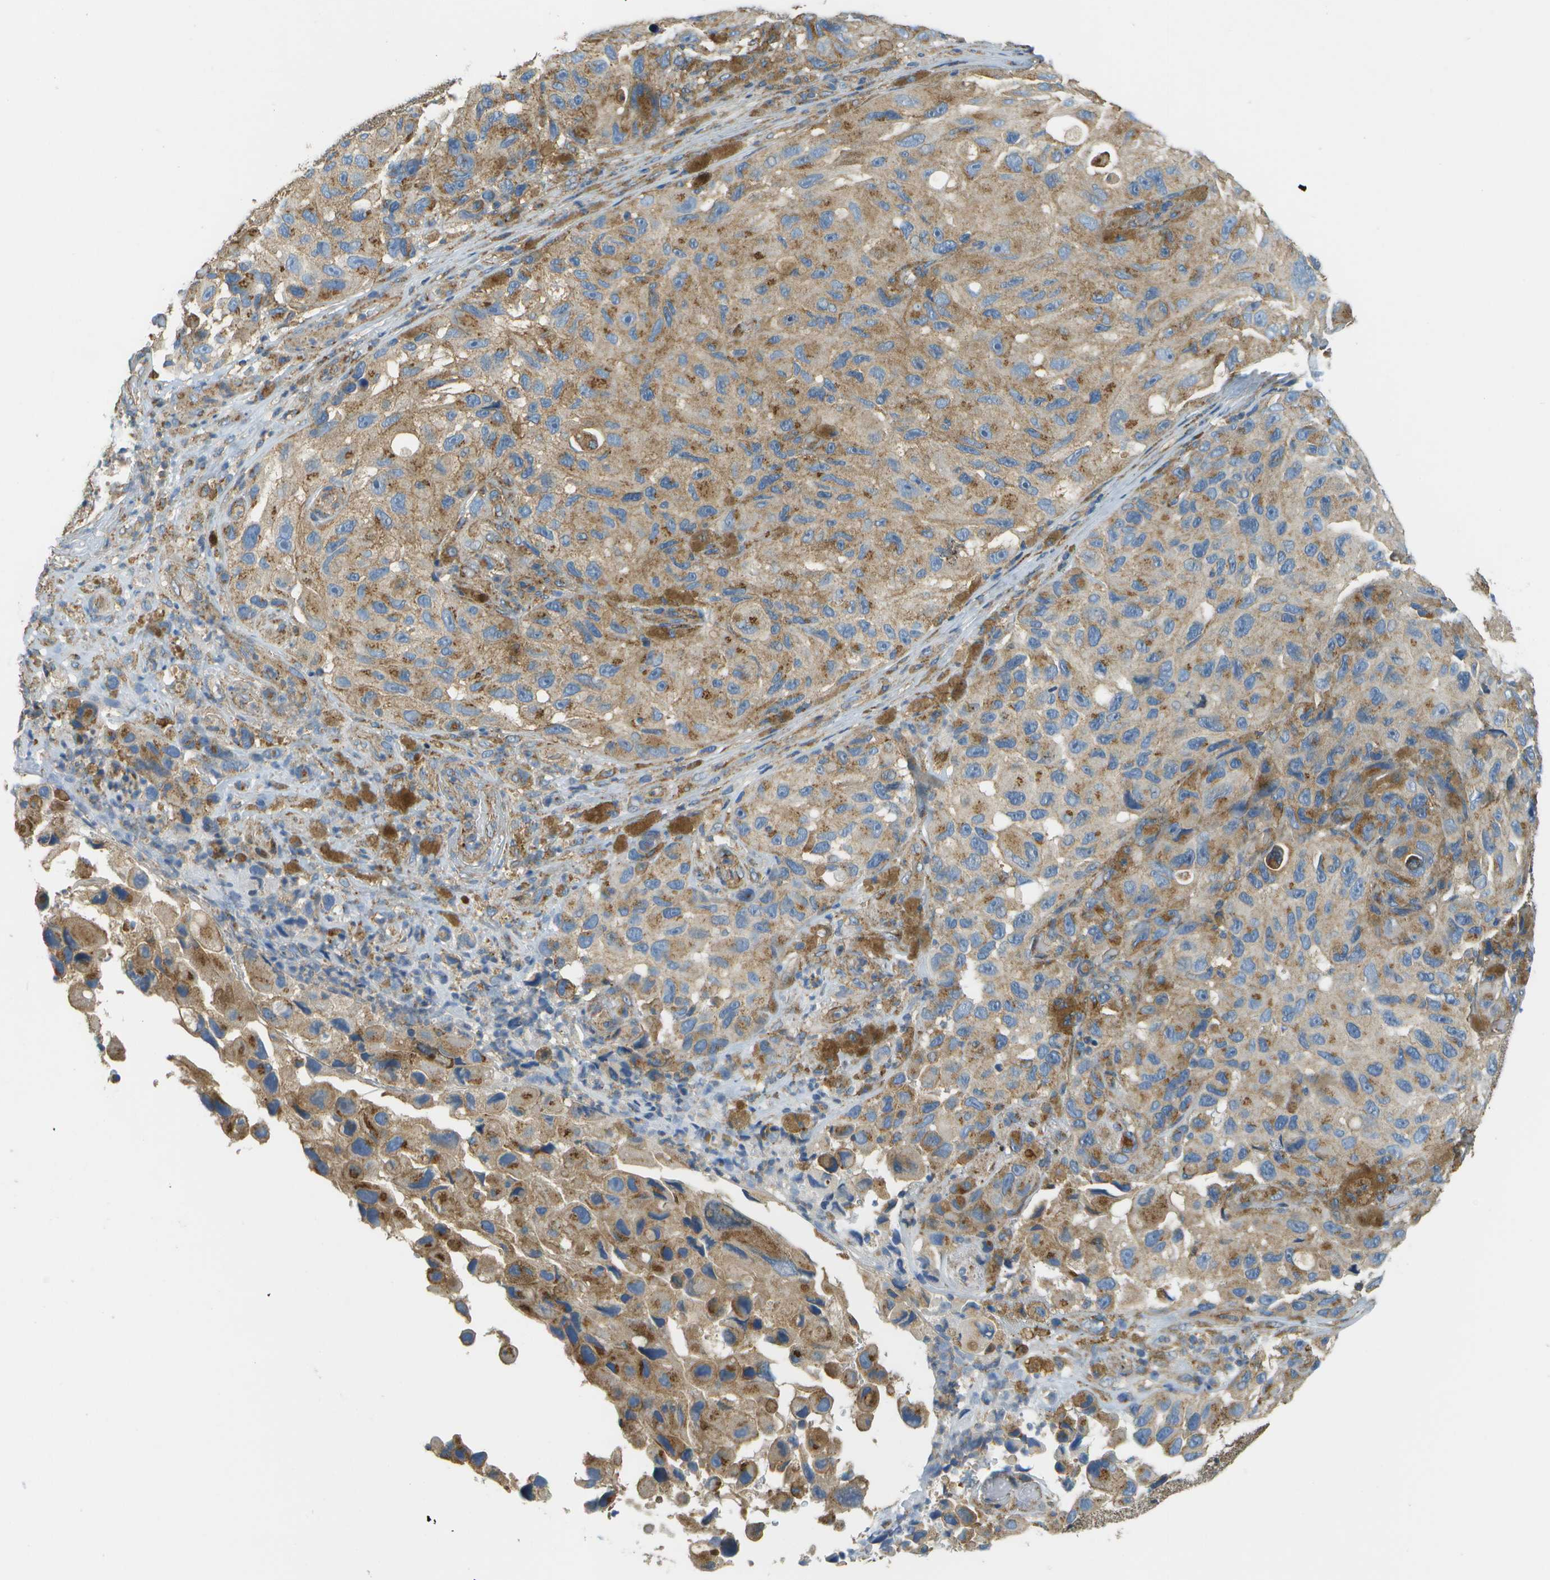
{"staining": {"intensity": "moderate", "quantity": "25%-75%", "location": "cytoplasmic/membranous"}, "tissue": "melanoma", "cell_type": "Tumor cells", "image_type": "cancer", "snomed": [{"axis": "morphology", "description": "Malignant melanoma, NOS"}, {"axis": "topography", "description": "Skin"}], "caption": "Human malignant melanoma stained with a brown dye demonstrates moderate cytoplasmic/membranous positive staining in about 25%-75% of tumor cells.", "gene": "CLTC", "patient": {"sex": "female", "age": 73}}